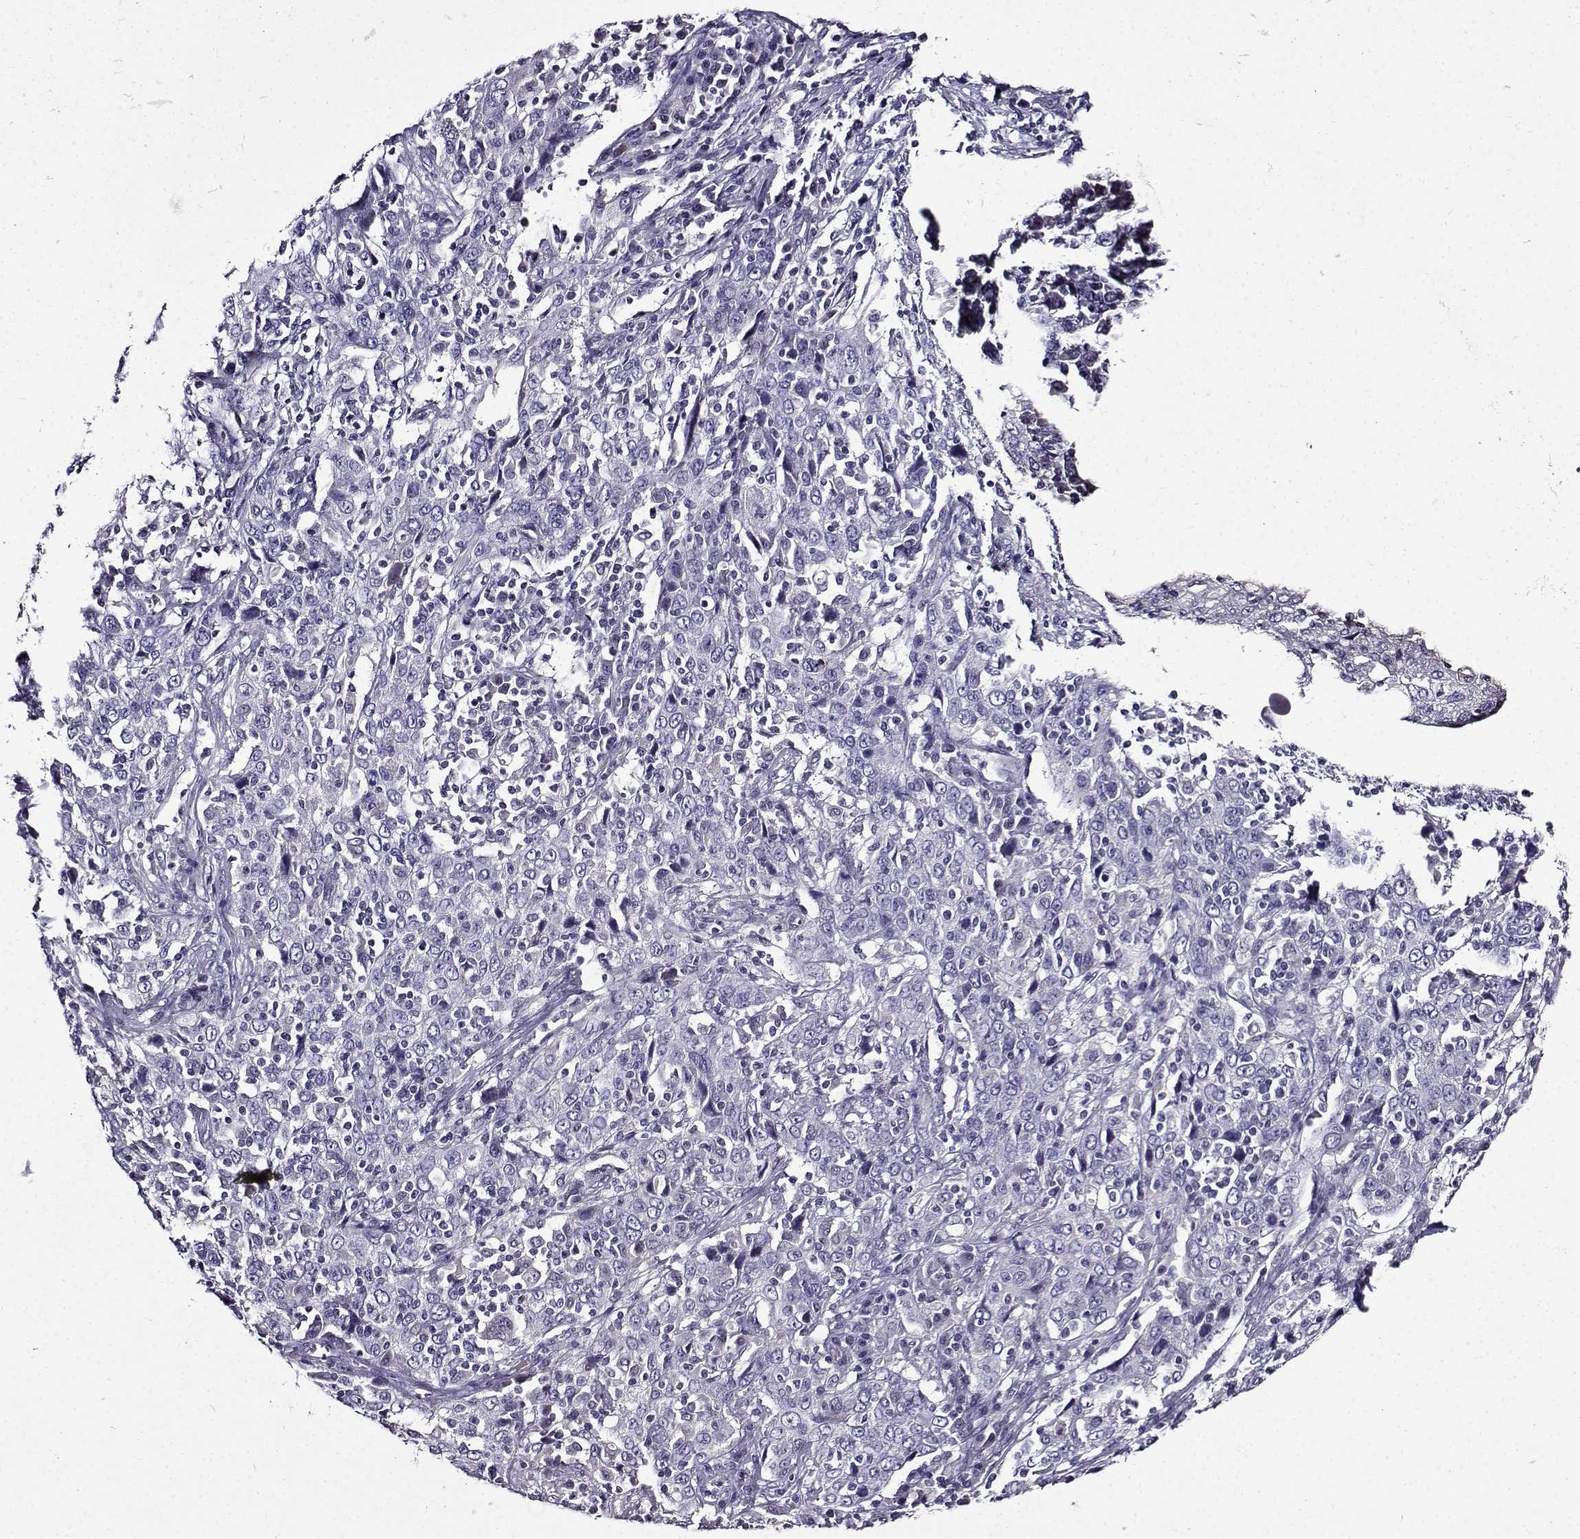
{"staining": {"intensity": "negative", "quantity": "none", "location": "none"}, "tissue": "cervical cancer", "cell_type": "Tumor cells", "image_type": "cancer", "snomed": [{"axis": "morphology", "description": "Squamous cell carcinoma, NOS"}, {"axis": "topography", "description": "Cervix"}], "caption": "There is no significant expression in tumor cells of cervical cancer.", "gene": "TMEM266", "patient": {"sex": "female", "age": 46}}